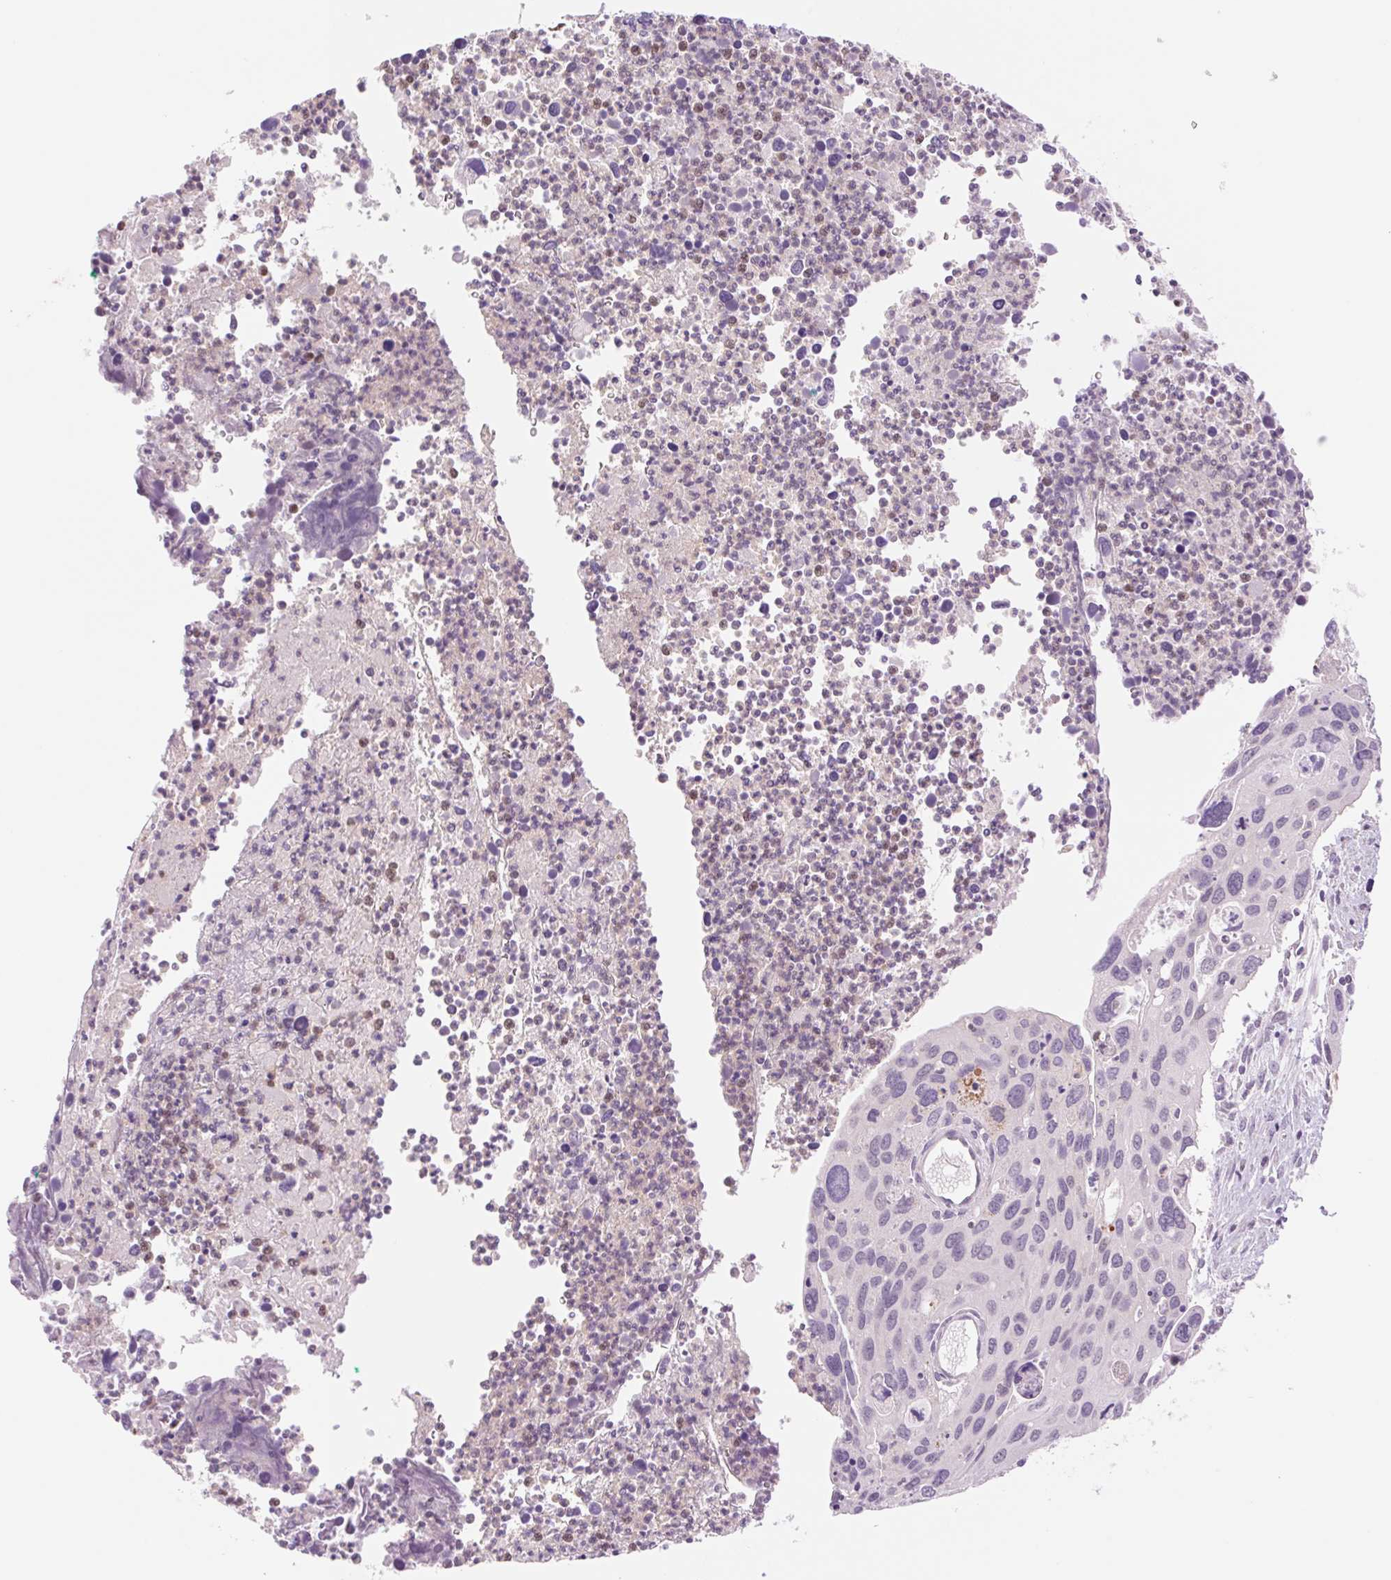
{"staining": {"intensity": "negative", "quantity": "none", "location": "none"}, "tissue": "cervical cancer", "cell_type": "Tumor cells", "image_type": "cancer", "snomed": [{"axis": "morphology", "description": "Squamous cell carcinoma, NOS"}, {"axis": "topography", "description": "Cervix"}], "caption": "Photomicrograph shows no protein expression in tumor cells of cervical cancer tissue.", "gene": "HEBP1", "patient": {"sex": "female", "age": 55}}